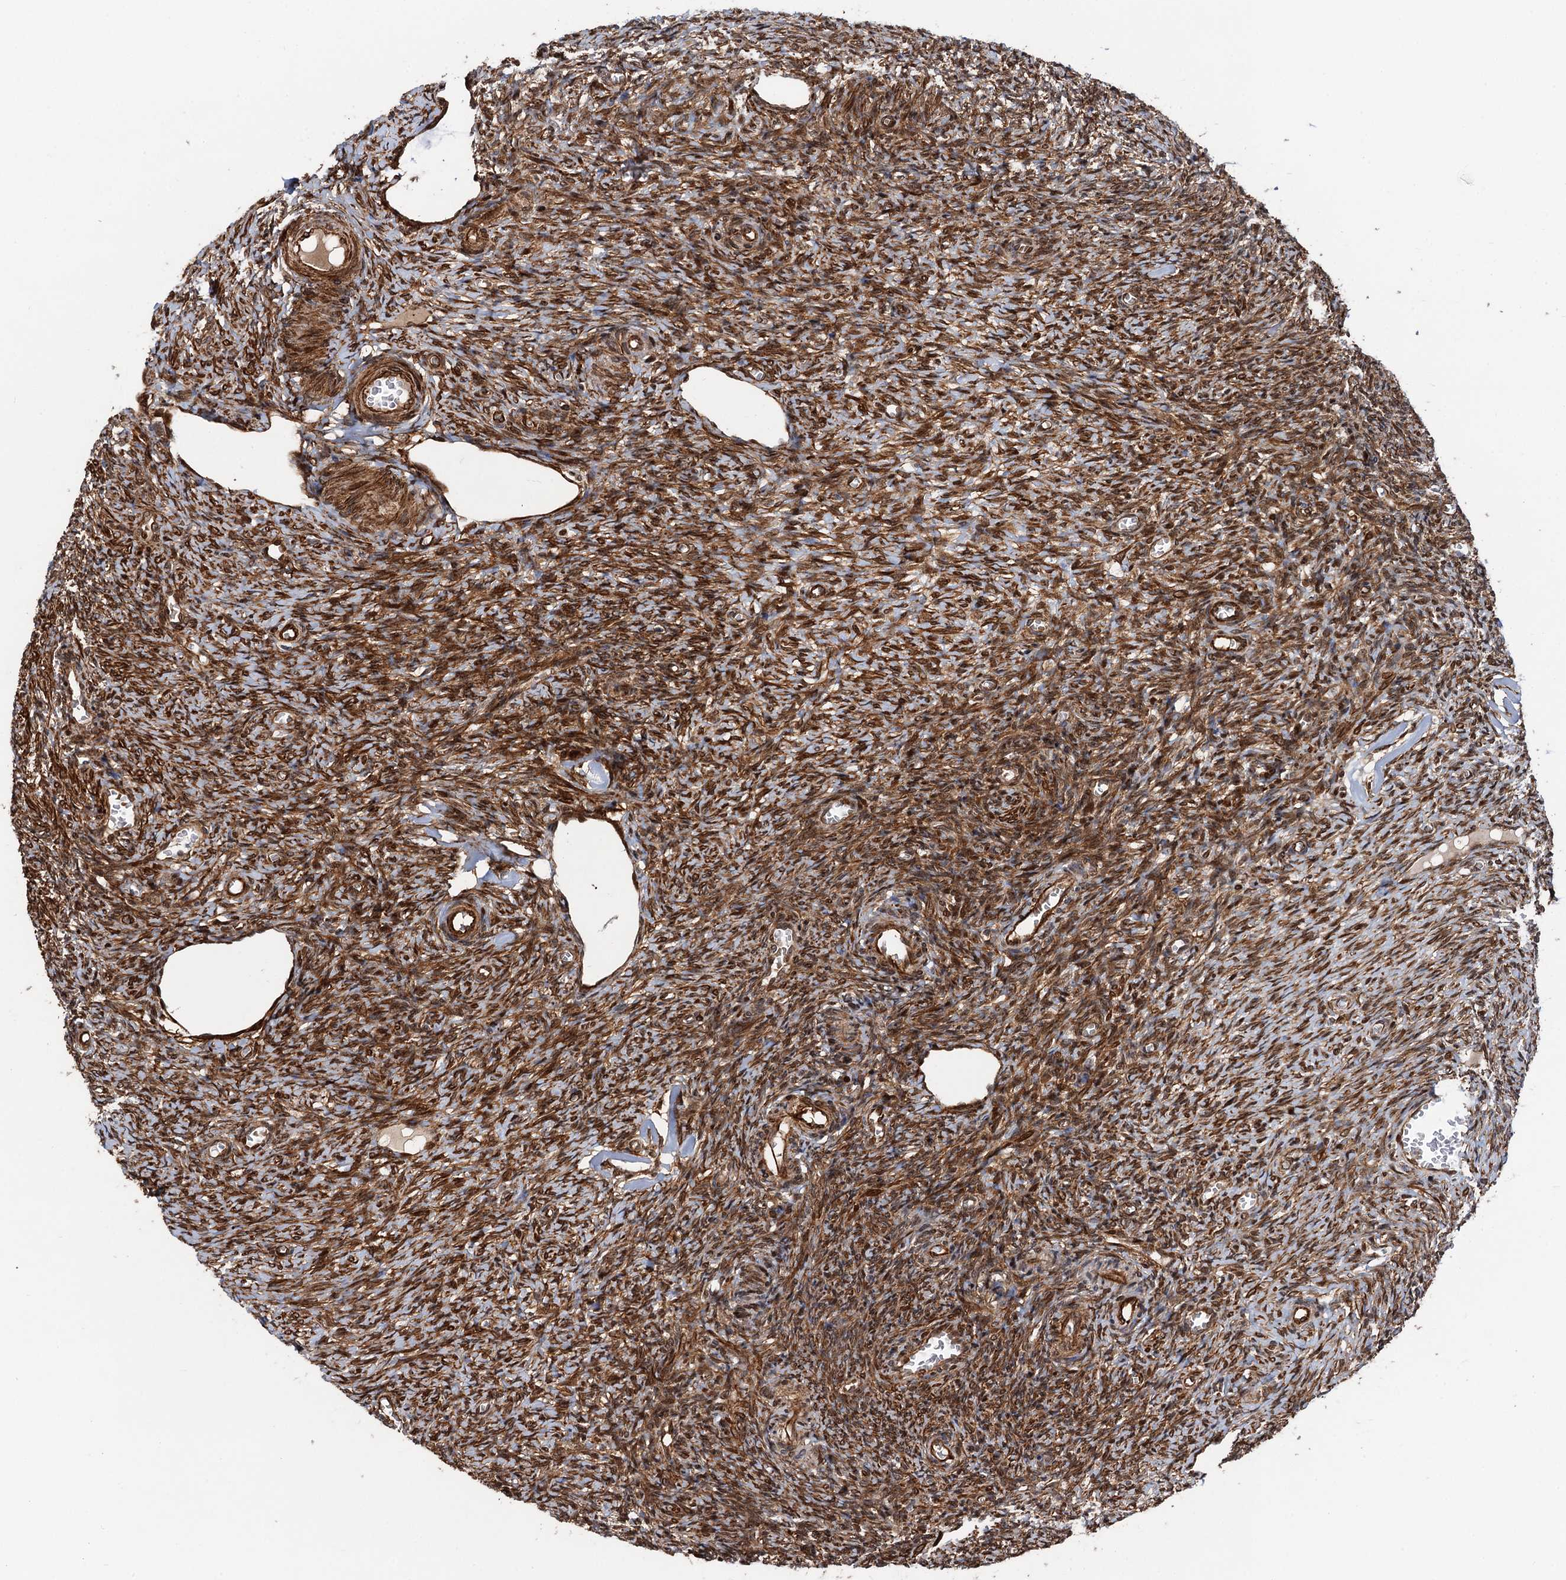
{"staining": {"intensity": "strong", "quantity": ">75%", "location": "cytoplasmic/membranous,nuclear"}, "tissue": "ovary", "cell_type": "Follicle cells", "image_type": "normal", "snomed": [{"axis": "morphology", "description": "Normal tissue, NOS"}, {"axis": "topography", "description": "Ovary"}], "caption": "Follicle cells reveal strong cytoplasmic/membranous,nuclear expression in approximately >75% of cells in unremarkable ovary.", "gene": "SNRNP25", "patient": {"sex": "female", "age": 27}}